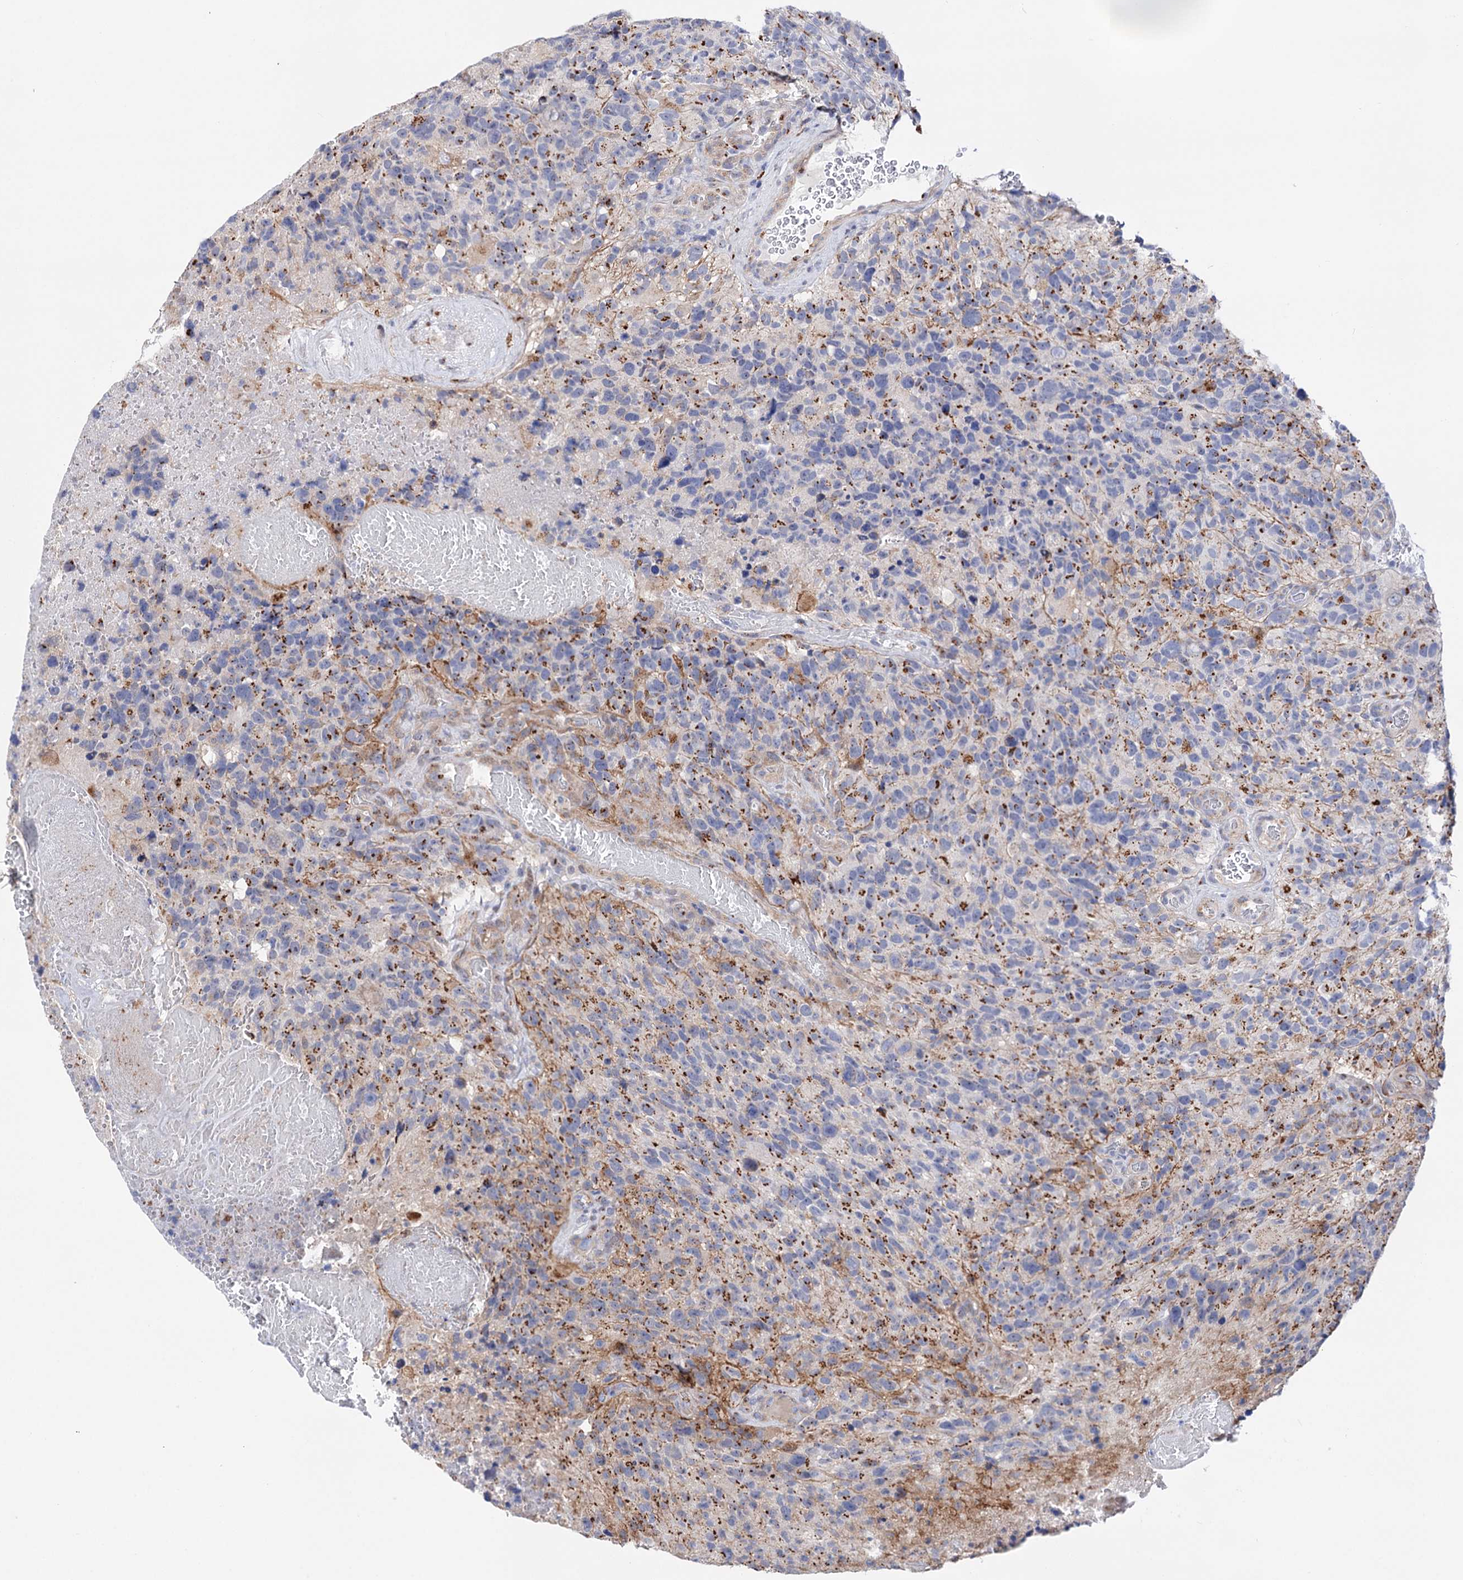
{"staining": {"intensity": "moderate", "quantity": "<25%", "location": "cytoplasmic/membranous"}, "tissue": "glioma", "cell_type": "Tumor cells", "image_type": "cancer", "snomed": [{"axis": "morphology", "description": "Glioma, malignant, High grade"}, {"axis": "topography", "description": "Brain"}], "caption": "This is an image of IHC staining of malignant glioma (high-grade), which shows moderate positivity in the cytoplasmic/membranous of tumor cells.", "gene": "C11orf96", "patient": {"sex": "male", "age": 69}}